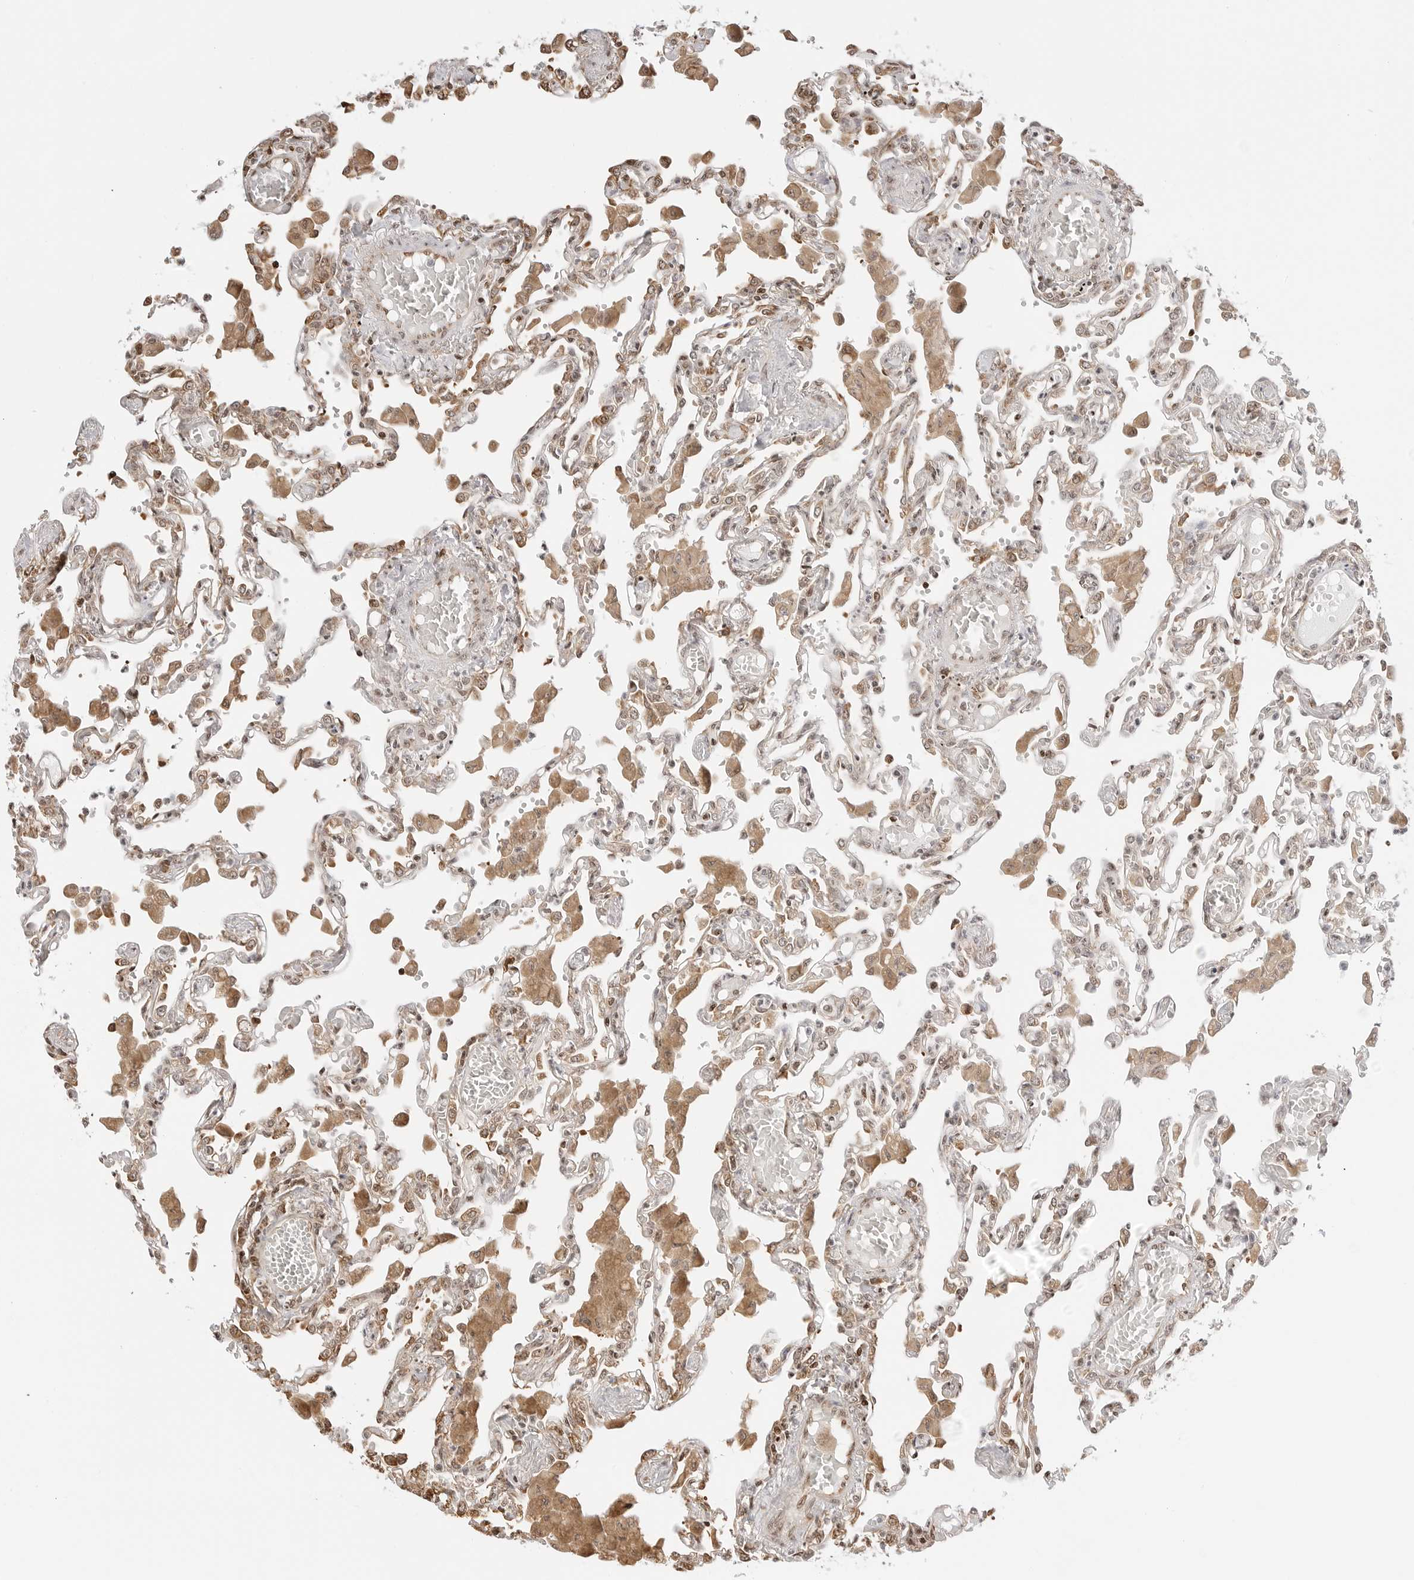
{"staining": {"intensity": "weak", "quantity": "25%-75%", "location": "cytoplasmic/membranous,nuclear"}, "tissue": "lung", "cell_type": "Alveolar cells", "image_type": "normal", "snomed": [{"axis": "morphology", "description": "Normal tissue, NOS"}, {"axis": "topography", "description": "Bronchus"}, {"axis": "topography", "description": "Lung"}], "caption": "Lung stained with DAB IHC demonstrates low levels of weak cytoplasmic/membranous,nuclear staining in approximately 25%-75% of alveolar cells.", "gene": "FKBP14", "patient": {"sex": "female", "age": 49}}